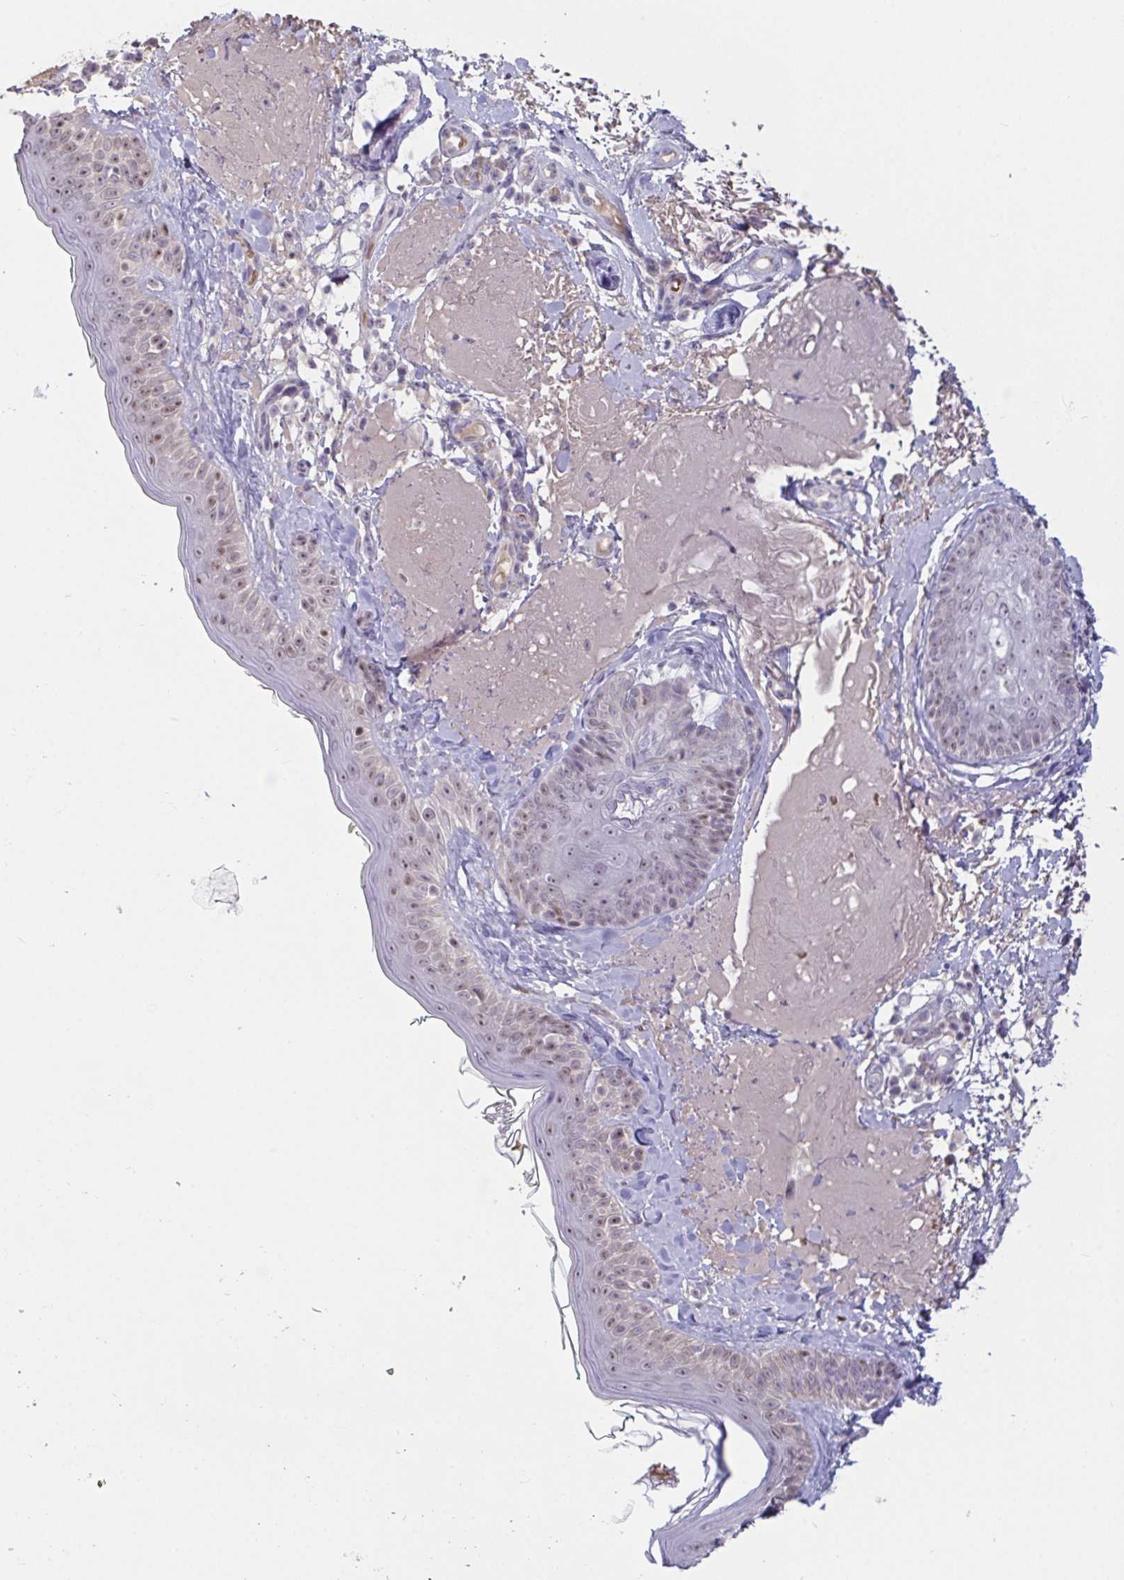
{"staining": {"intensity": "negative", "quantity": "none", "location": "none"}, "tissue": "skin", "cell_type": "Fibroblasts", "image_type": "normal", "snomed": [{"axis": "morphology", "description": "Normal tissue, NOS"}, {"axis": "topography", "description": "Skin"}], "caption": "Benign skin was stained to show a protein in brown. There is no significant positivity in fibroblasts. (DAB (3,3'-diaminobenzidine) immunohistochemistry with hematoxylin counter stain).", "gene": "MYC", "patient": {"sex": "male", "age": 73}}